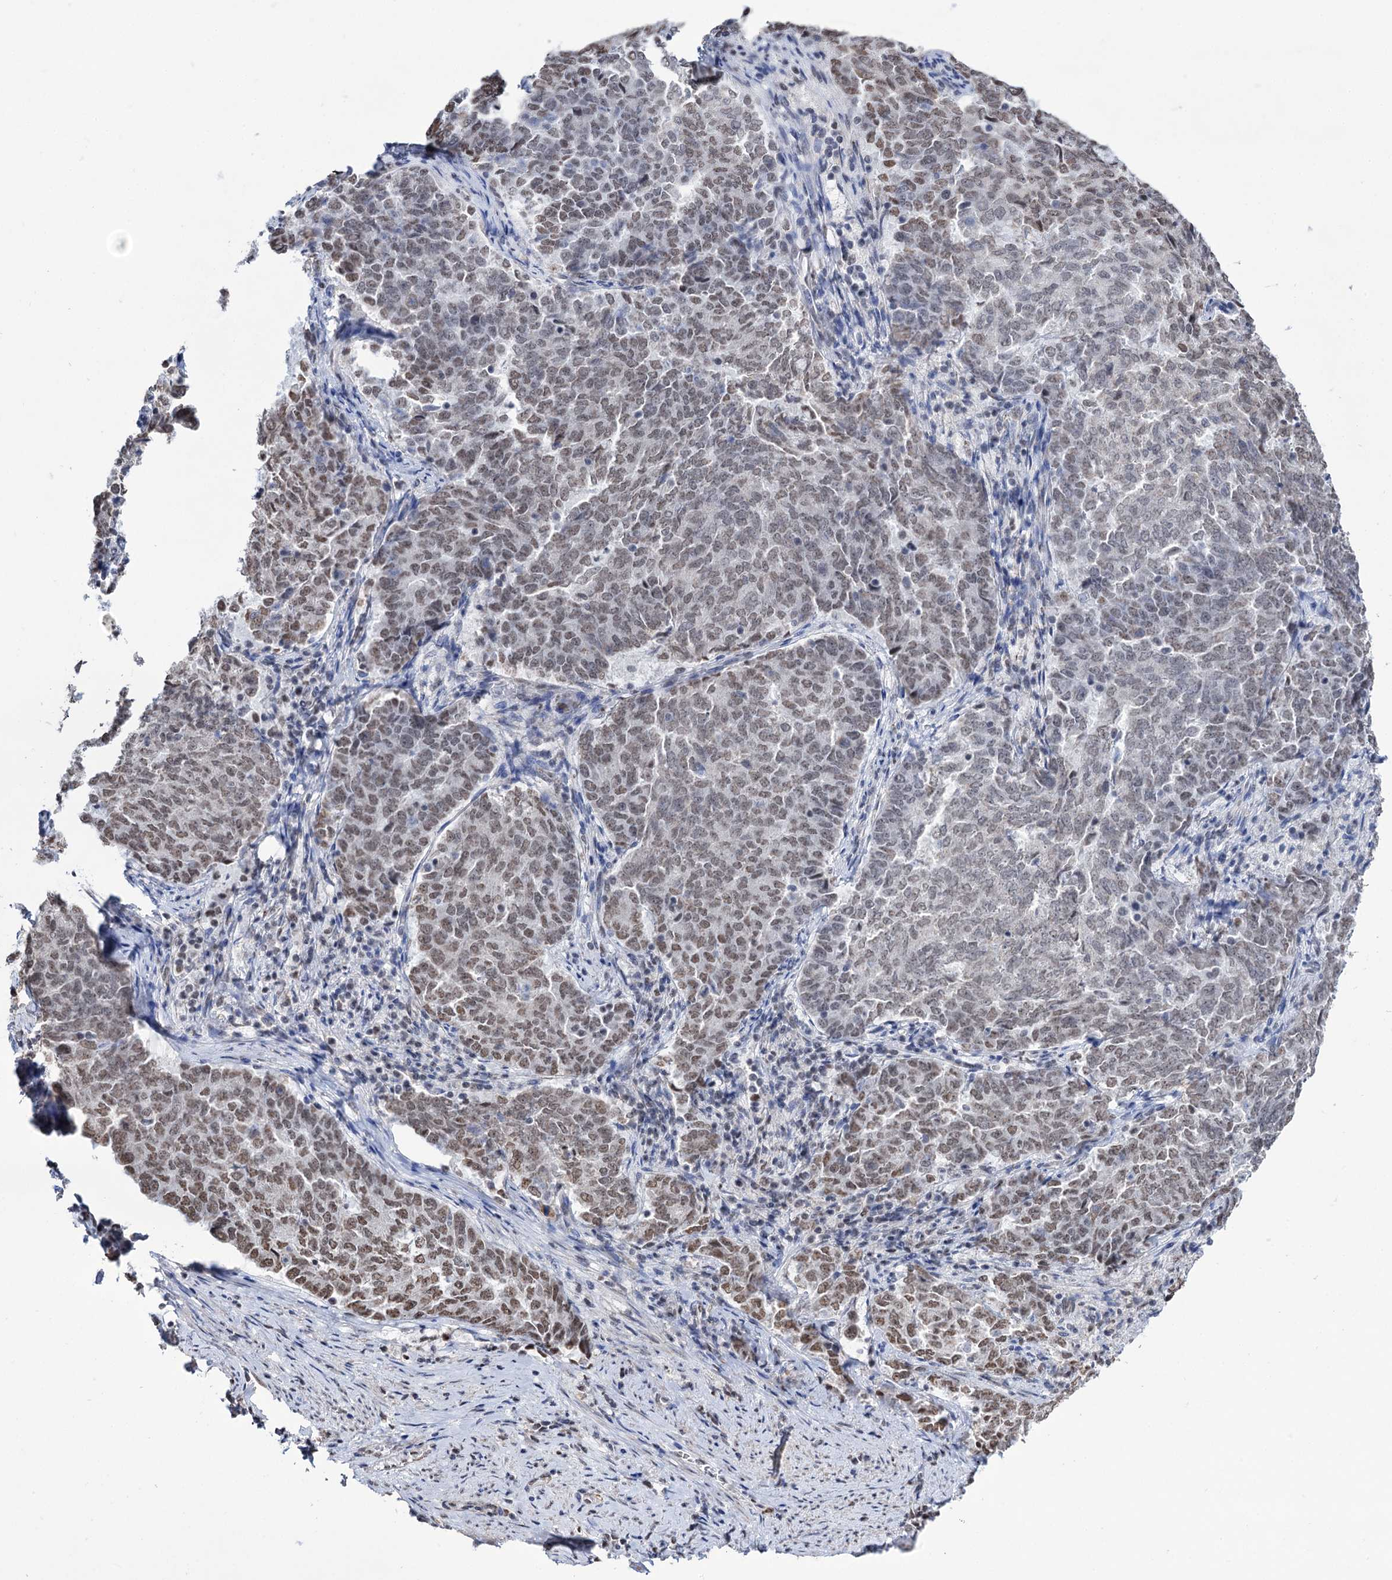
{"staining": {"intensity": "moderate", "quantity": "25%-75%", "location": "nuclear"}, "tissue": "endometrial cancer", "cell_type": "Tumor cells", "image_type": "cancer", "snomed": [{"axis": "morphology", "description": "Adenocarcinoma, NOS"}, {"axis": "topography", "description": "Endometrium"}], "caption": "Protein analysis of endometrial cancer (adenocarcinoma) tissue displays moderate nuclear staining in approximately 25%-75% of tumor cells. The staining was performed using DAB (3,3'-diaminobenzidine) to visualize the protein expression in brown, while the nuclei were stained in blue with hematoxylin (Magnification: 20x).", "gene": "ABHD10", "patient": {"sex": "female", "age": 80}}